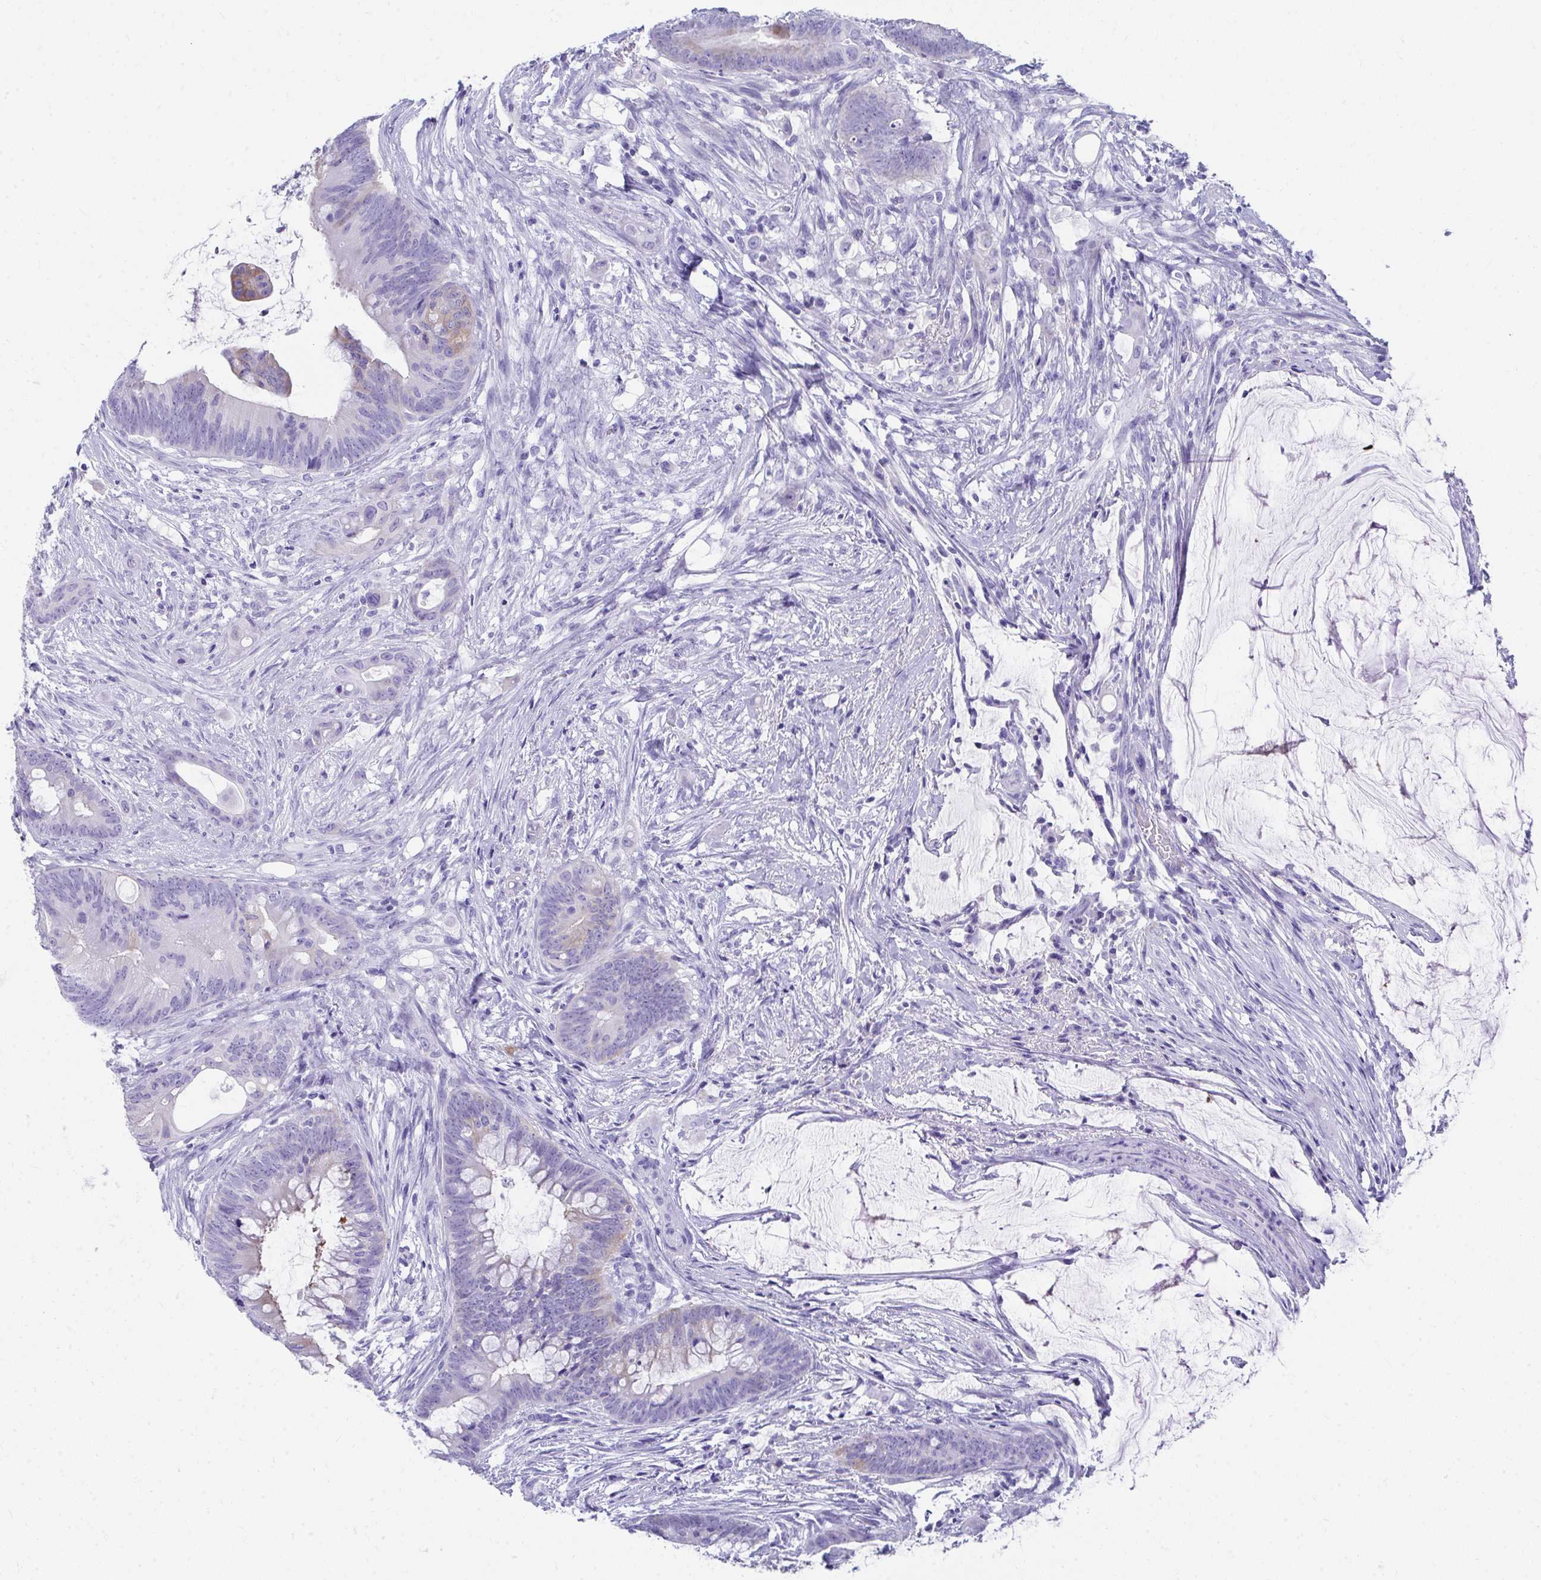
{"staining": {"intensity": "negative", "quantity": "none", "location": "none"}, "tissue": "colorectal cancer", "cell_type": "Tumor cells", "image_type": "cancer", "snomed": [{"axis": "morphology", "description": "Adenocarcinoma, NOS"}, {"axis": "topography", "description": "Colon"}], "caption": "Human colorectal cancer stained for a protein using IHC demonstrates no staining in tumor cells.", "gene": "SEC14L3", "patient": {"sex": "male", "age": 62}}